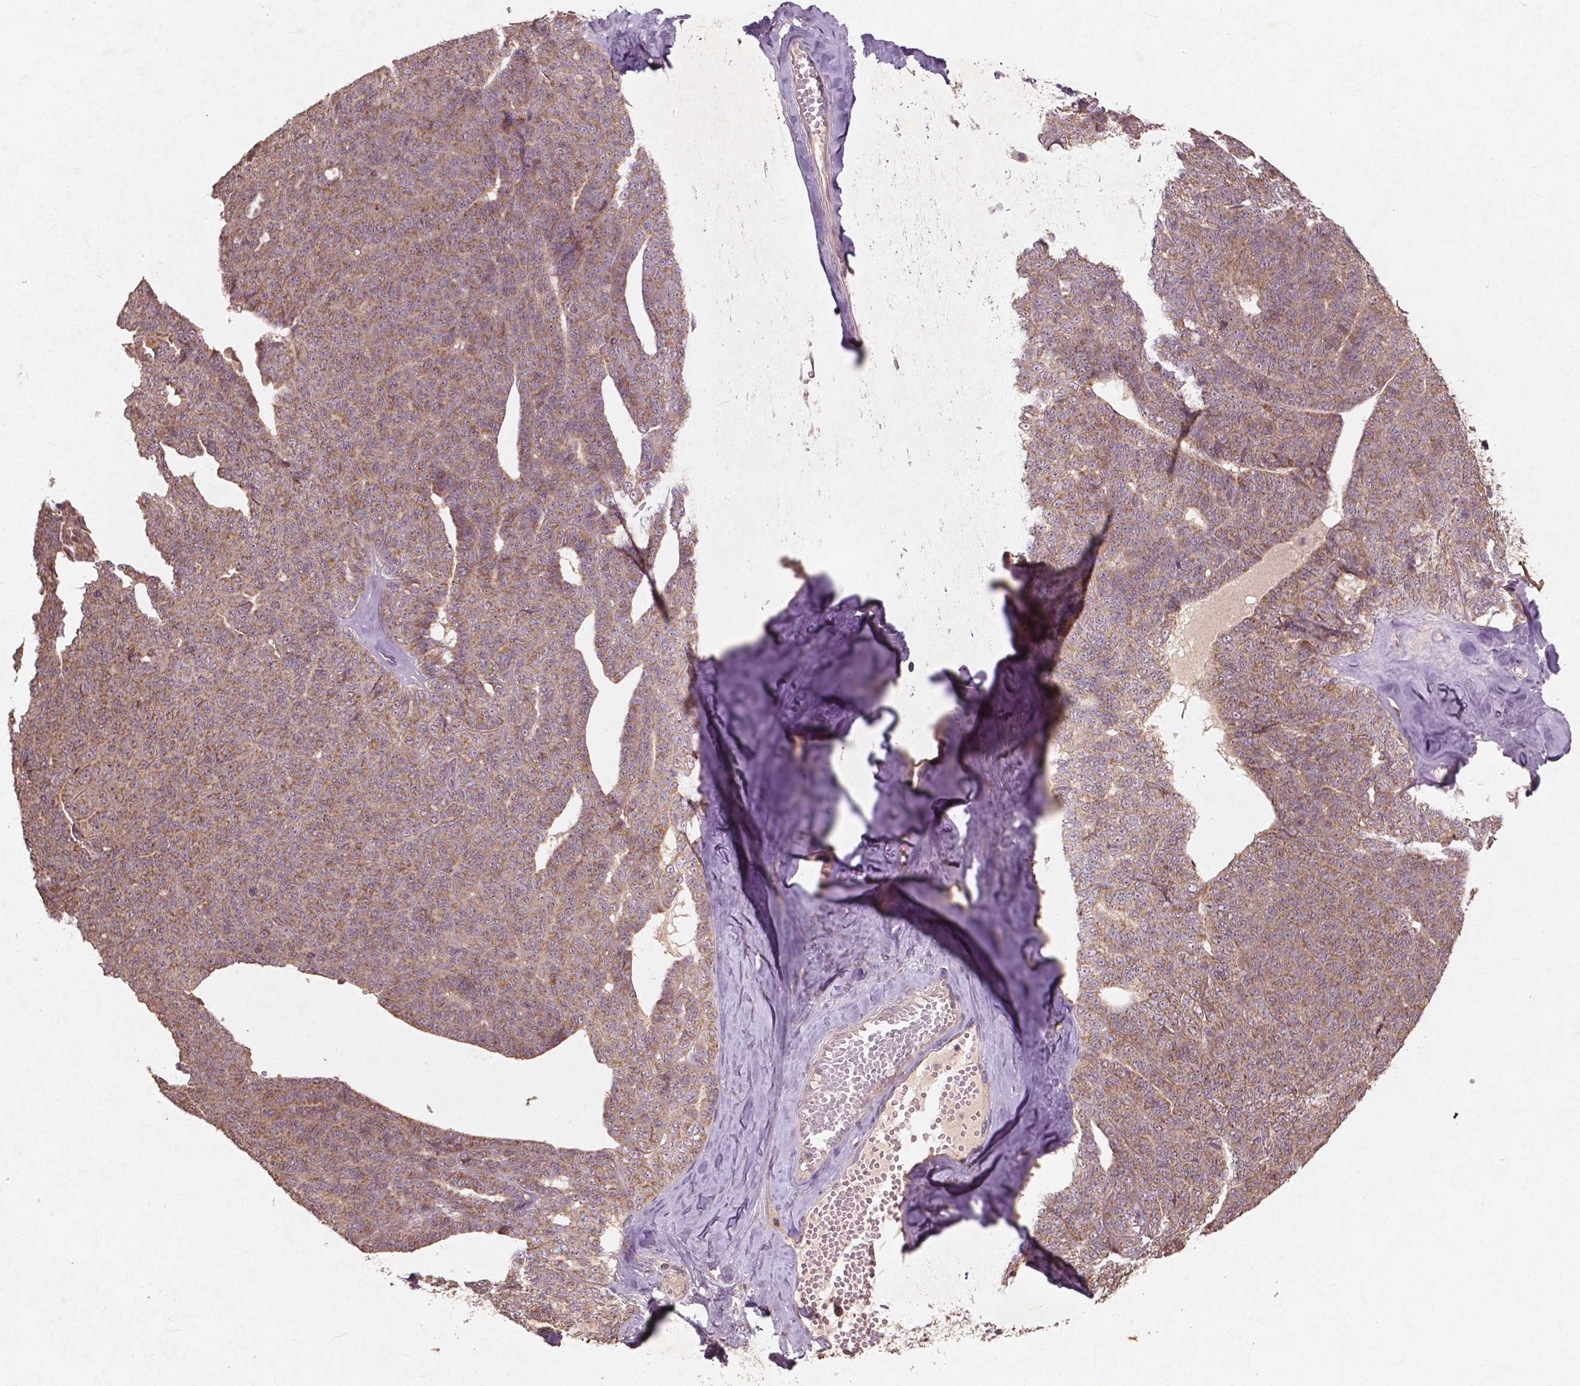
{"staining": {"intensity": "moderate", "quantity": ">75%", "location": "cytoplasmic/membranous"}, "tissue": "ovarian cancer", "cell_type": "Tumor cells", "image_type": "cancer", "snomed": [{"axis": "morphology", "description": "Cystadenocarcinoma, serous, NOS"}, {"axis": "topography", "description": "Ovary"}], "caption": "There is medium levels of moderate cytoplasmic/membranous staining in tumor cells of ovarian cancer, as demonstrated by immunohistochemical staining (brown color).", "gene": "ST6GALNAC5", "patient": {"sex": "female", "age": 71}}